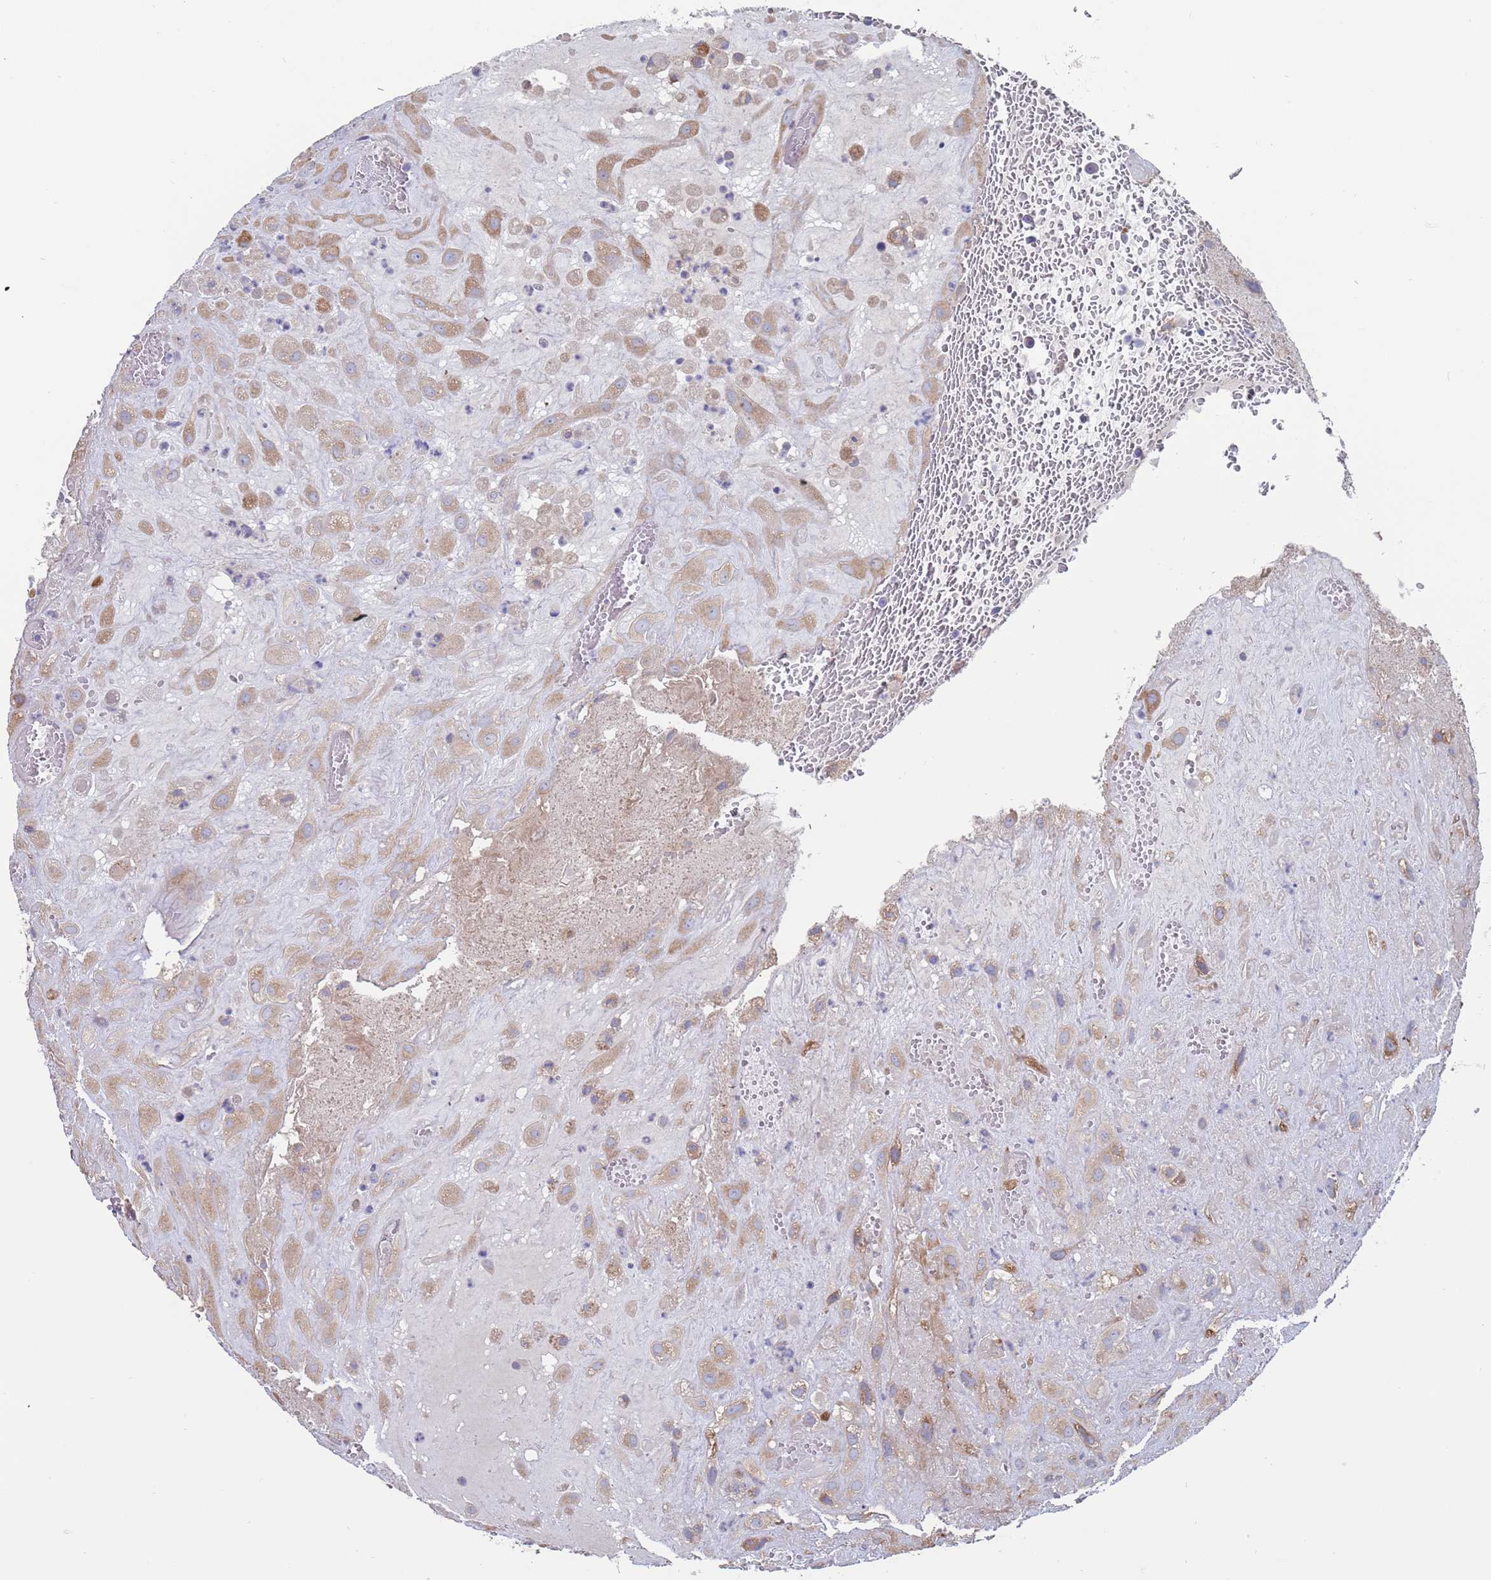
{"staining": {"intensity": "moderate", "quantity": ">75%", "location": "cytoplasmic/membranous"}, "tissue": "placenta", "cell_type": "Decidual cells", "image_type": "normal", "snomed": [{"axis": "morphology", "description": "Normal tissue, NOS"}, {"axis": "topography", "description": "Placenta"}], "caption": "Placenta stained with a protein marker exhibits moderate staining in decidual cells.", "gene": "ENSG00000286098", "patient": {"sex": "female", "age": 35}}